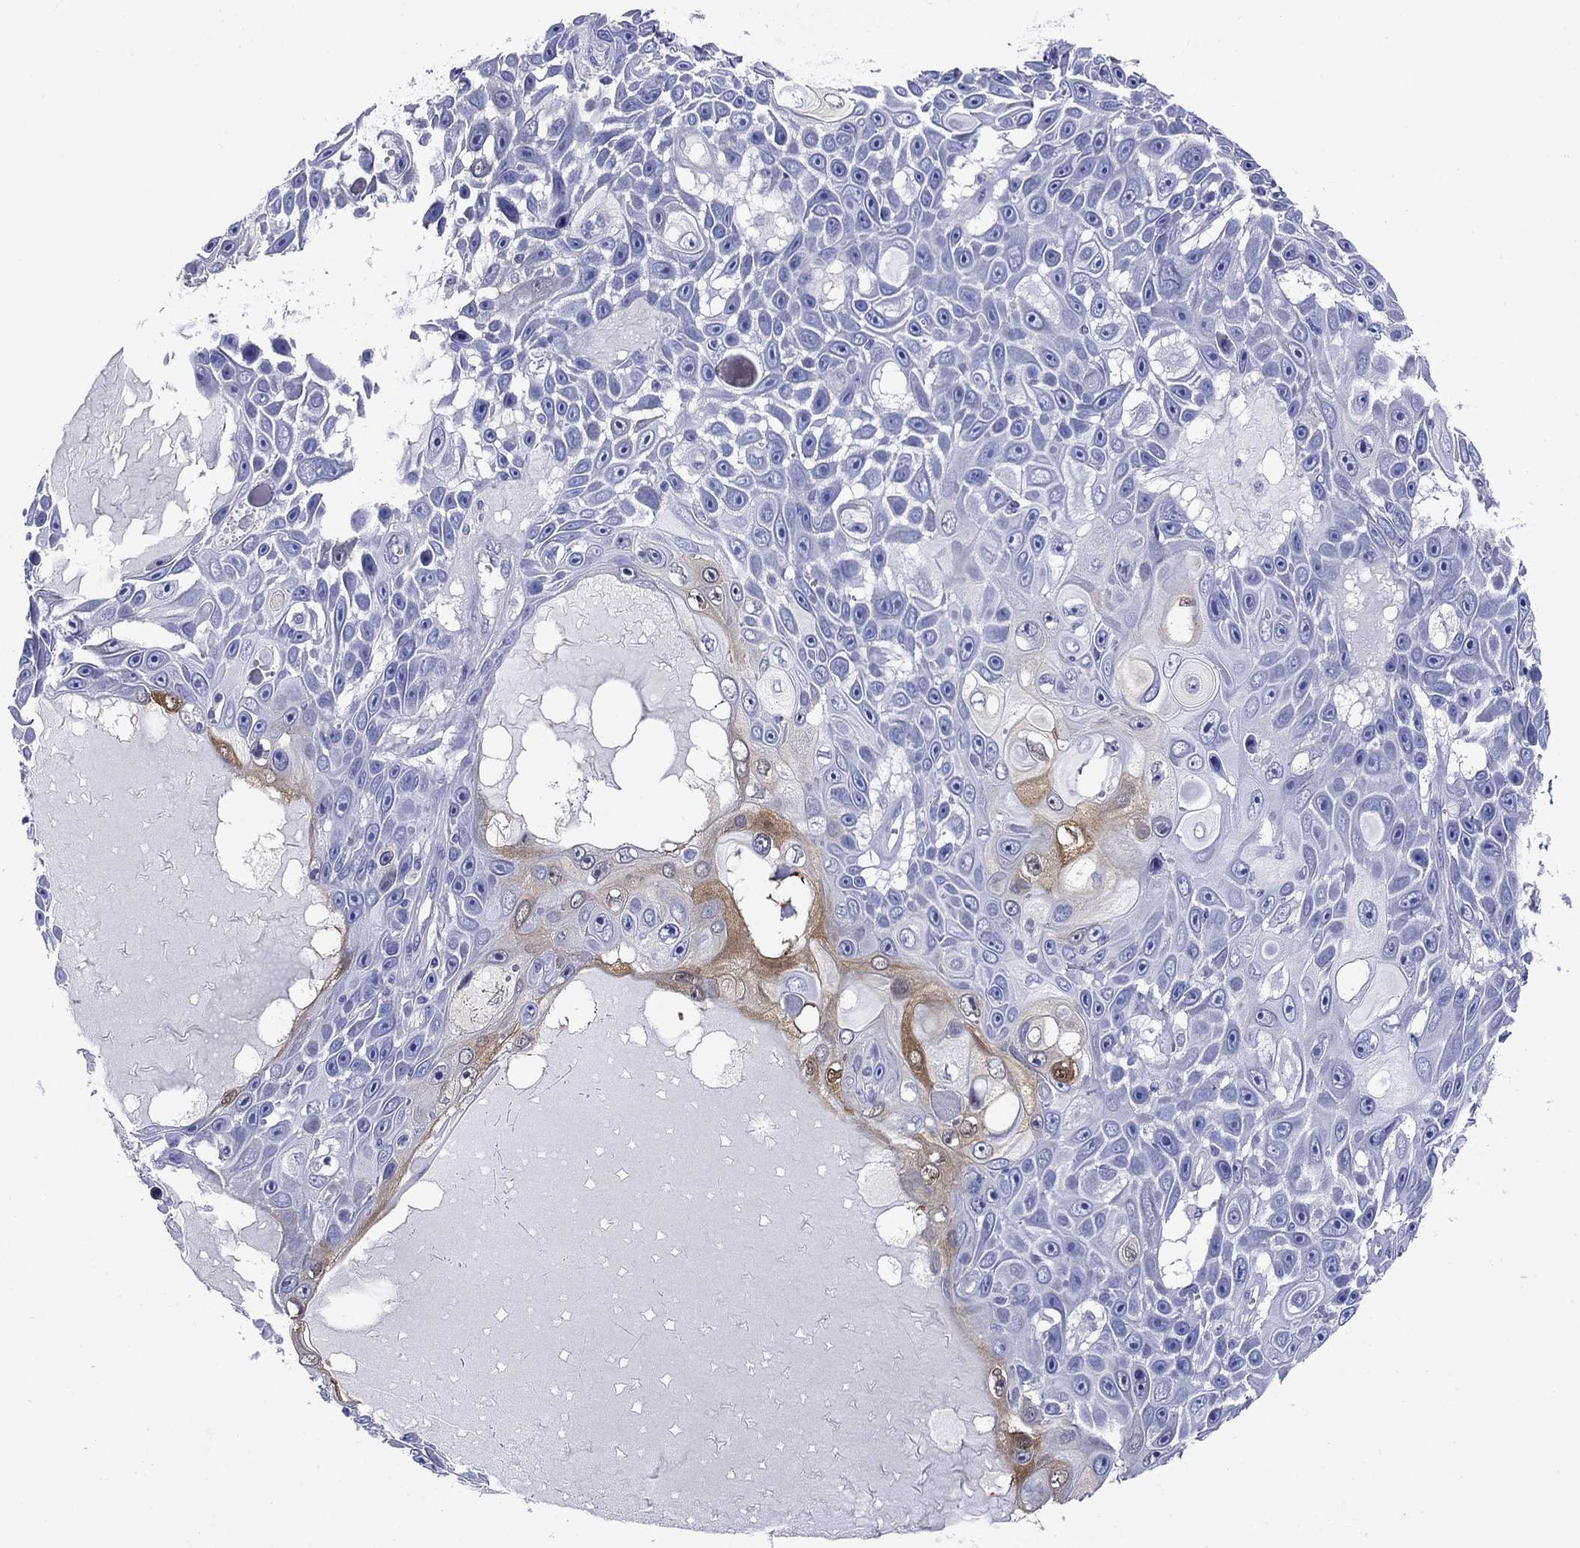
{"staining": {"intensity": "moderate", "quantity": "<25%", "location": "cytoplasmic/membranous"}, "tissue": "skin cancer", "cell_type": "Tumor cells", "image_type": "cancer", "snomed": [{"axis": "morphology", "description": "Squamous cell carcinoma, NOS"}, {"axis": "topography", "description": "Skin"}], "caption": "Moderate cytoplasmic/membranous protein positivity is appreciated in approximately <25% of tumor cells in skin cancer (squamous cell carcinoma).", "gene": "SULT2B1", "patient": {"sex": "male", "age": 82}}